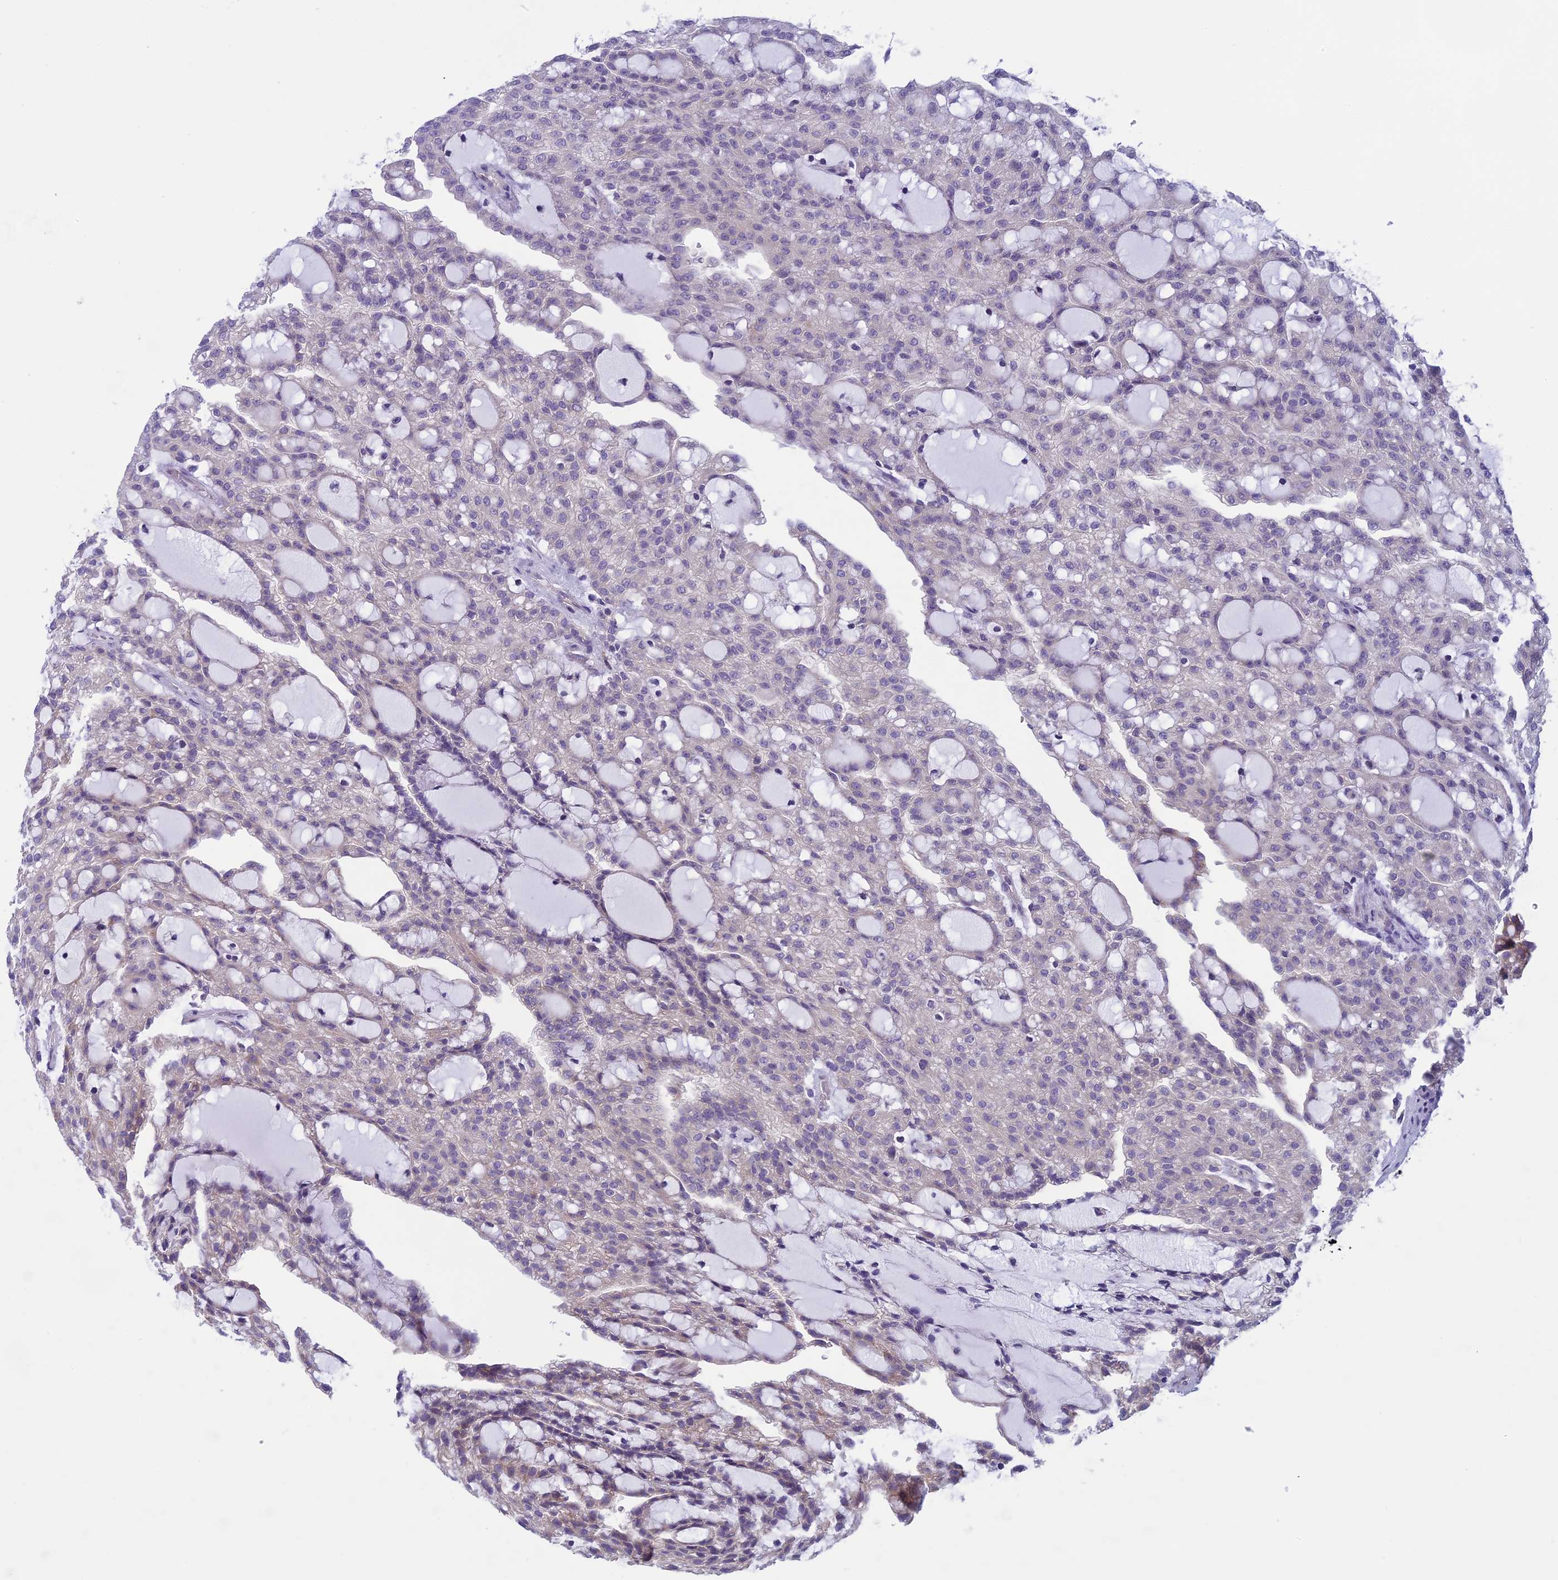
{"staining": {"intensity": "moderate", "quantity": "25%-75%", "location": "cytoplasmic/membranous"}, "tissue": "renal cancer", "cell_type": "Tumor cells", "image_type": "cancer", "snomed": [{"axis": "morphology", "description": "Adenocarcinoma, NOS"}, {"axis": "topography", "description": "Kidney"}], "caption": "Immunohistochemistry (IHC) (DAB (3,3'-diaminobenzidine)) staining of human renal adenocarcinoma displays moderate cytoplasmic/membranous protein positivity in approximately 25%-75% of tumor cells. Using DAB (3,3'-diaminobenzidine) (brown) and hematoxylin (blue) stains, captured at high magnification using brightfield microscopy.", "gene": "ARHGEF37", "patient": {"sex": "male", "age": 63}}